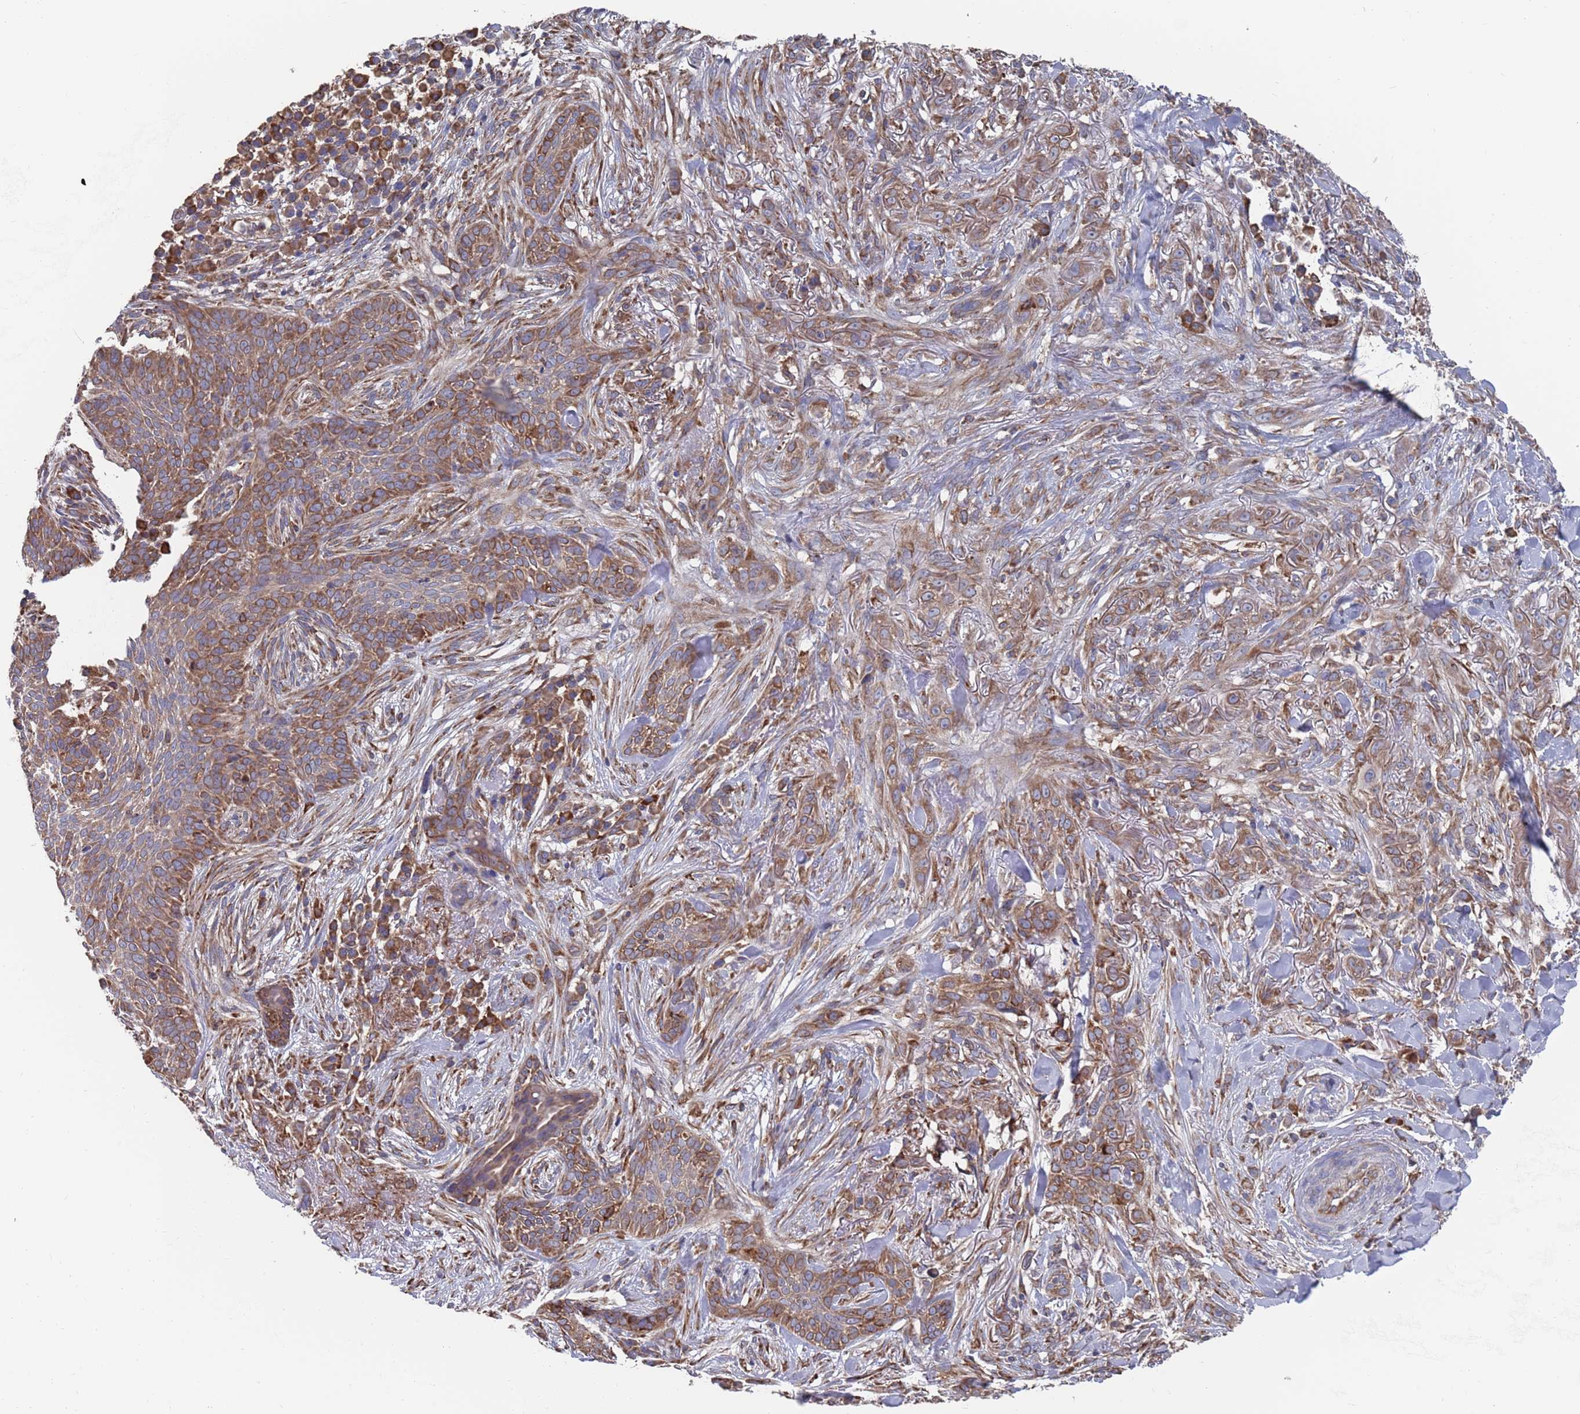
{"staining": {"intensity": "moderate", "quantity": ">75%", "location": "cytoplasmic/membranous"}, "tissue": "skin cancer", "cell_type": "Tumor cells", "image_type": "cancer", "snomed": [{"axis": "morphology", "description": "Basal cell carcinoma"}, {"axis": "topography", "description": "Skin"}], "caption": "The immunohistochemical stain shows moderate cytoplasmic/membranous positivity in tumor cells of skin cancer (basal cell carcinoma) tissue.", "gene": "GID8", "patient": {"sex": "male", "age": 72}}